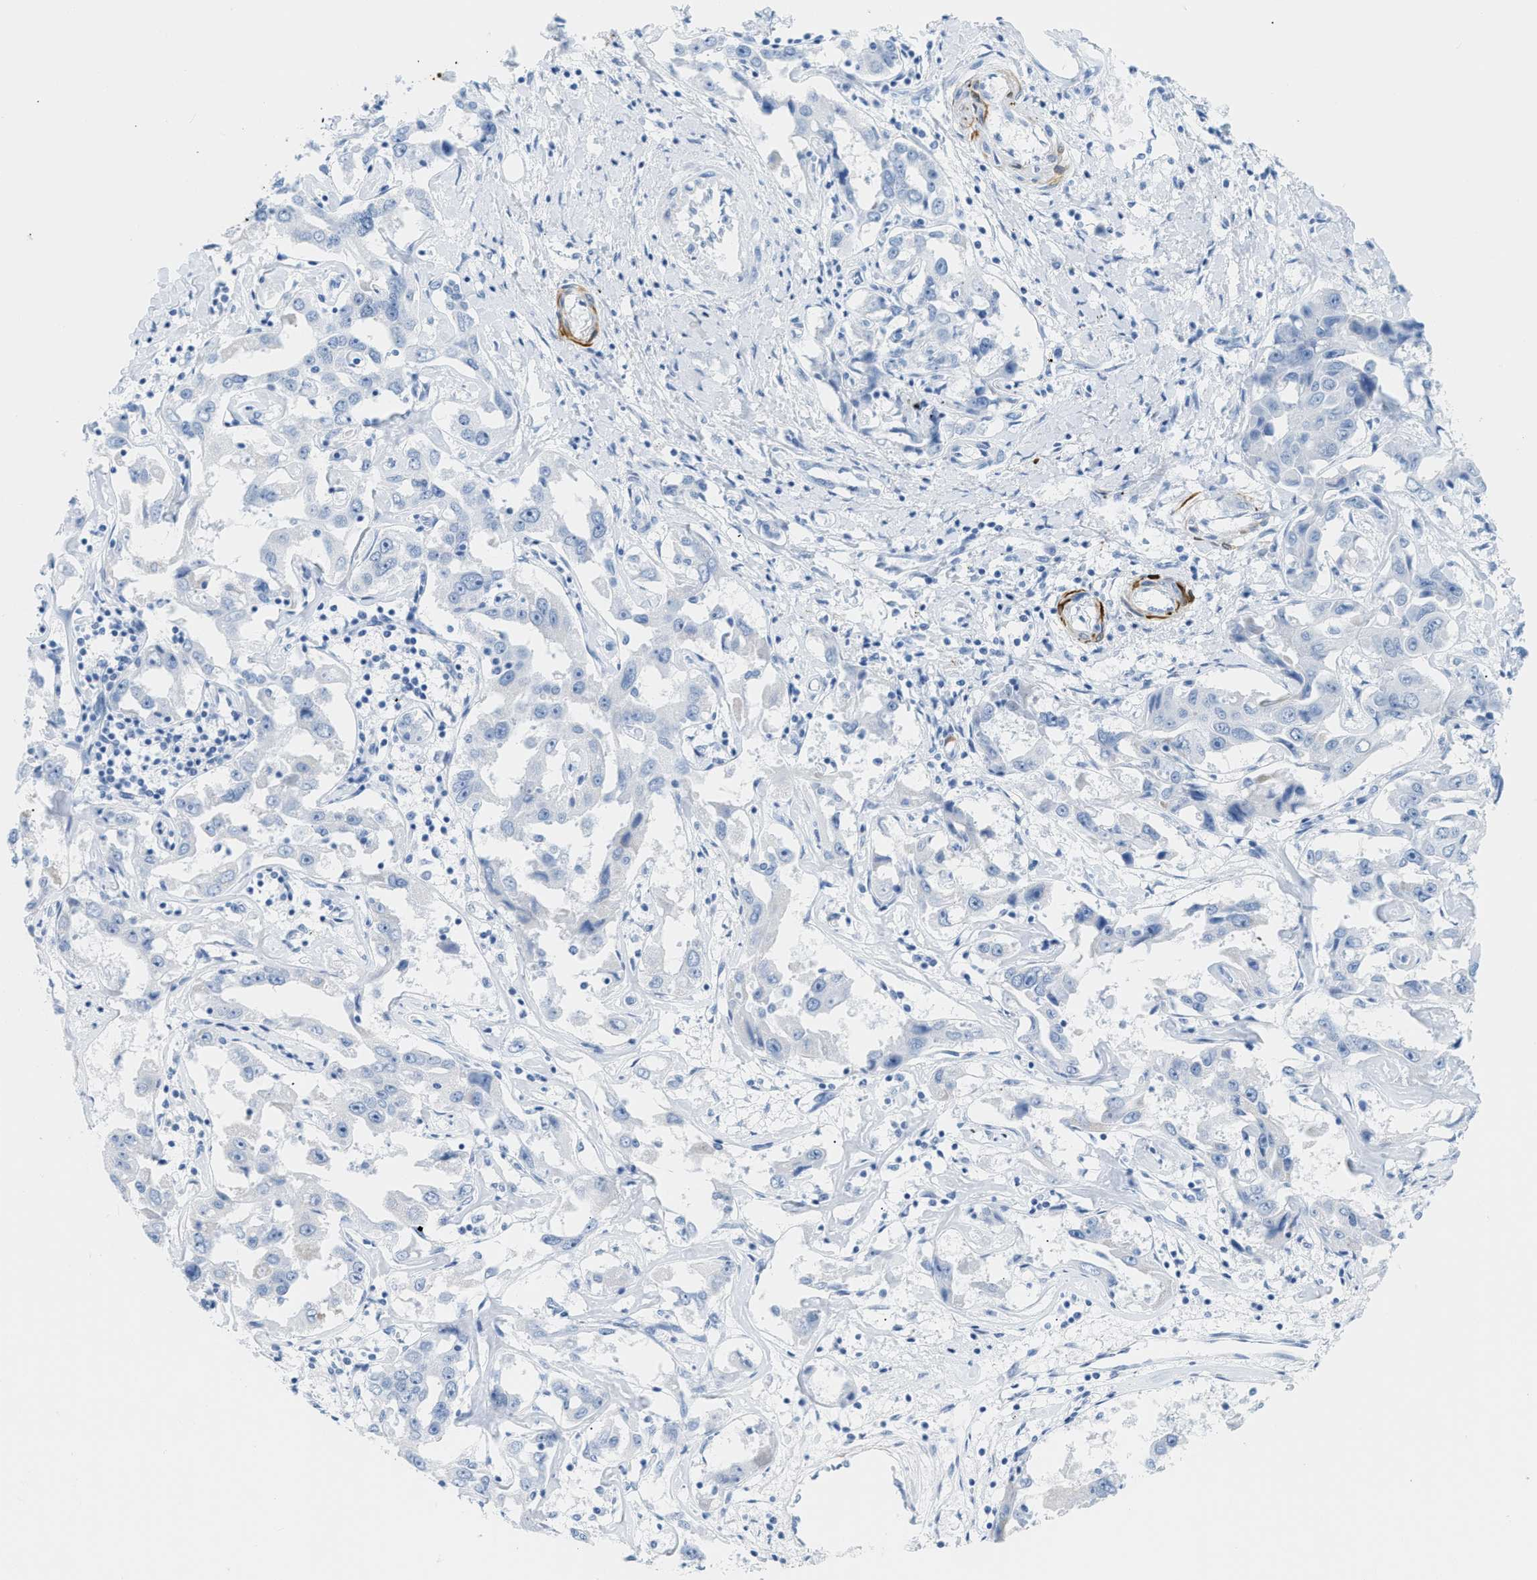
{"staining": {"intensity": "negative", "quantity": "none", "location": "none"}, "tissue": "liver cancer", "cell_type": "Tumor cells", "image_type": "cancer", "snomed": [{"axis": "morphology", "description": "Cholangiocarcinoma"}, {"axis": "topography", "description": "Liver"}], "caption": "High power microscopy photomicrograph of an immunohistochemistry (IHC) histopathology image of liver cancer (cholangiocarcinoma), revealing no significant staining in tumor cells. (DAB (3,3'-diaminobenzidine) immunohistochemistry (IHC), high magnification).", "gene": "DES", "patient": {"sex": "male", "age": 59}}